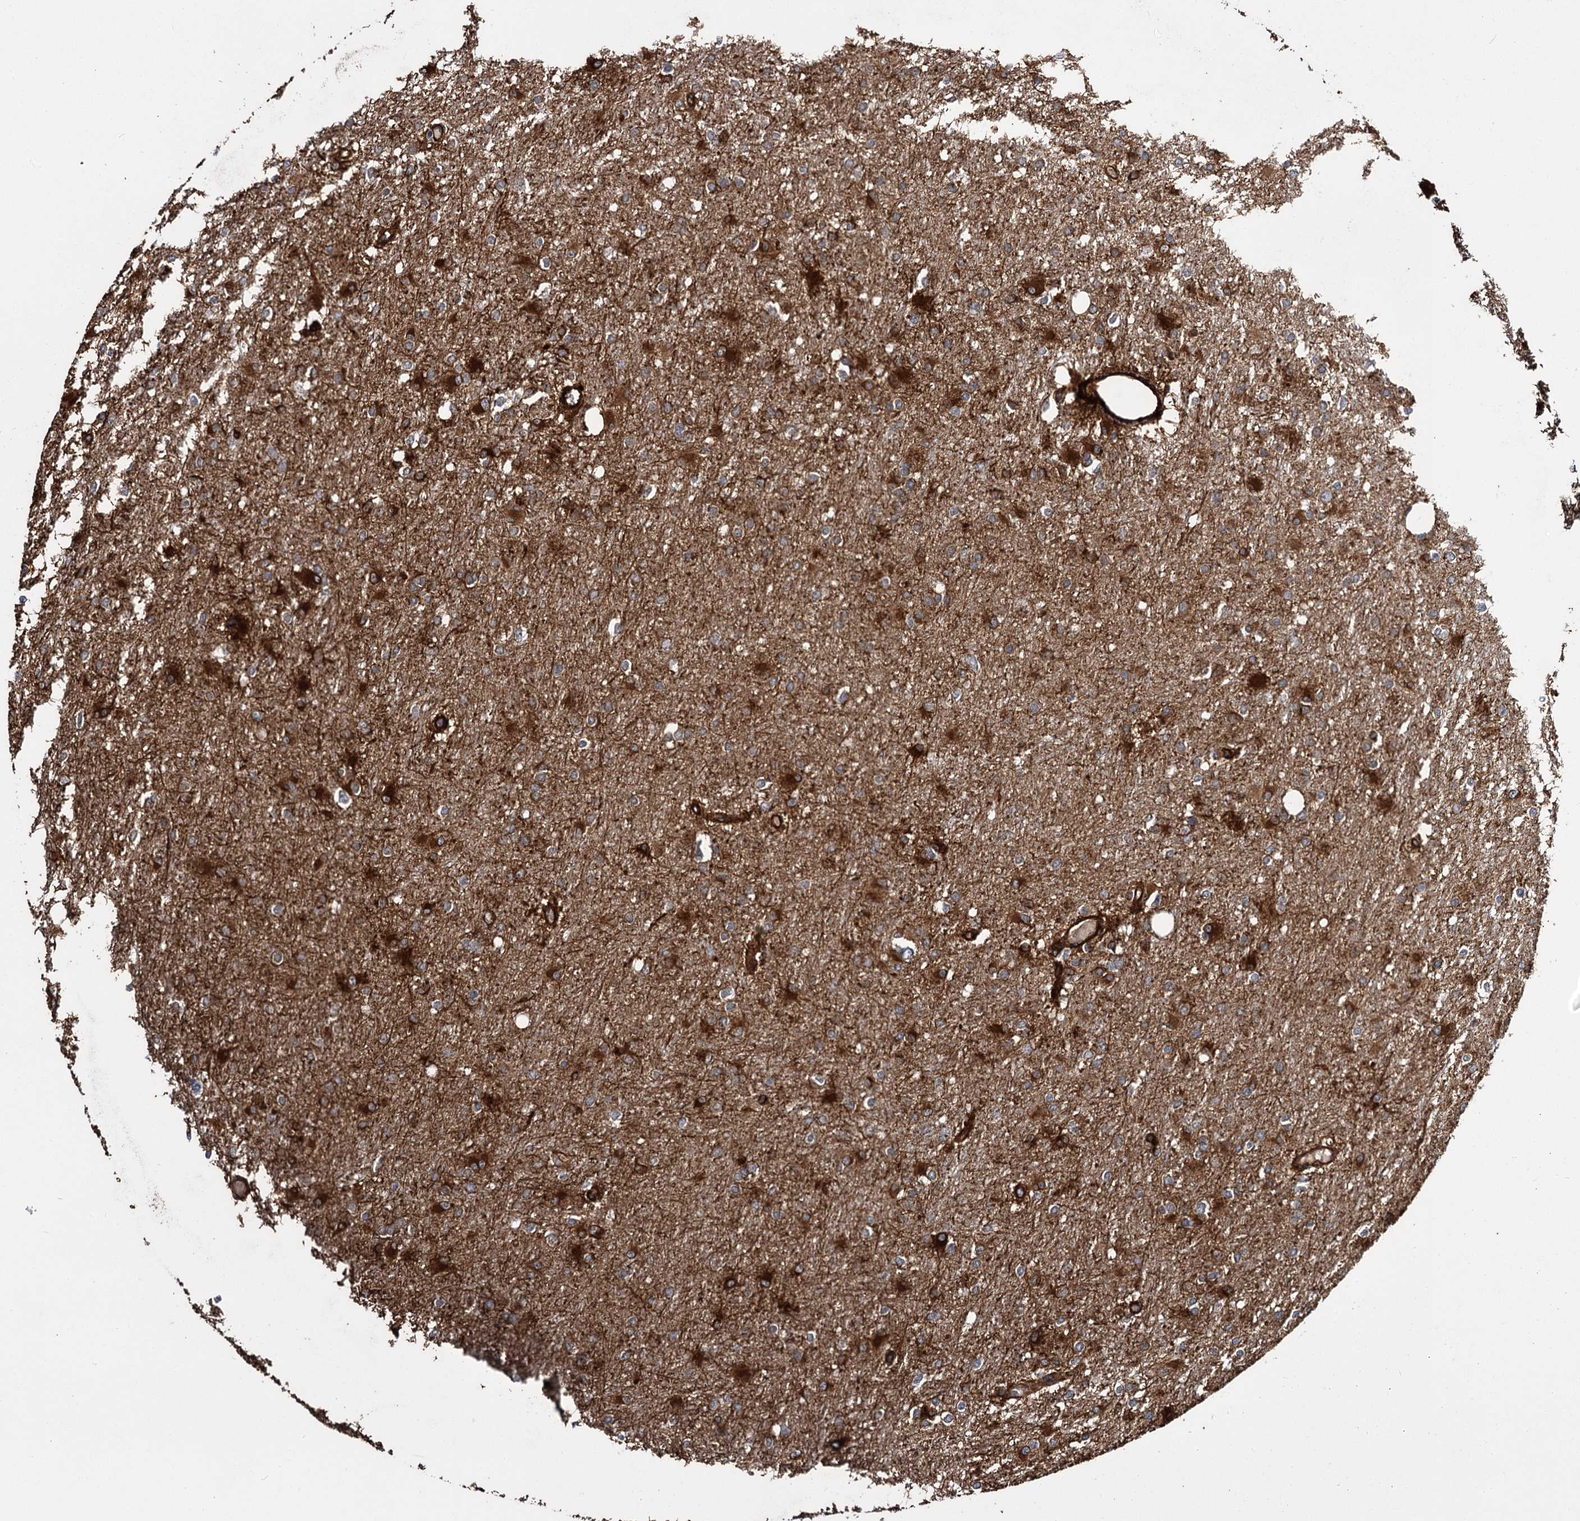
{"staining": {"intensity": "strong", "quantity": "25%-75%", "location": "cytoplasmic/membranous"}, "tissue": "glioma", "cell_type": "Tumor cells", "image_type": "cancer", "snomed": [{"axis": "morphology", "description": "Glioma, malignant, High grade"}, {"axis": "topography", "description": "Cerebral cortex"}], "caption": "Protein positivity by IHC demonstrates strong cytoplasmic/membranous staining in about 25%-75% of tumor cells in glioma.", "gene": "MYO1C", "patient": {"sex": "female", "age": 36}}